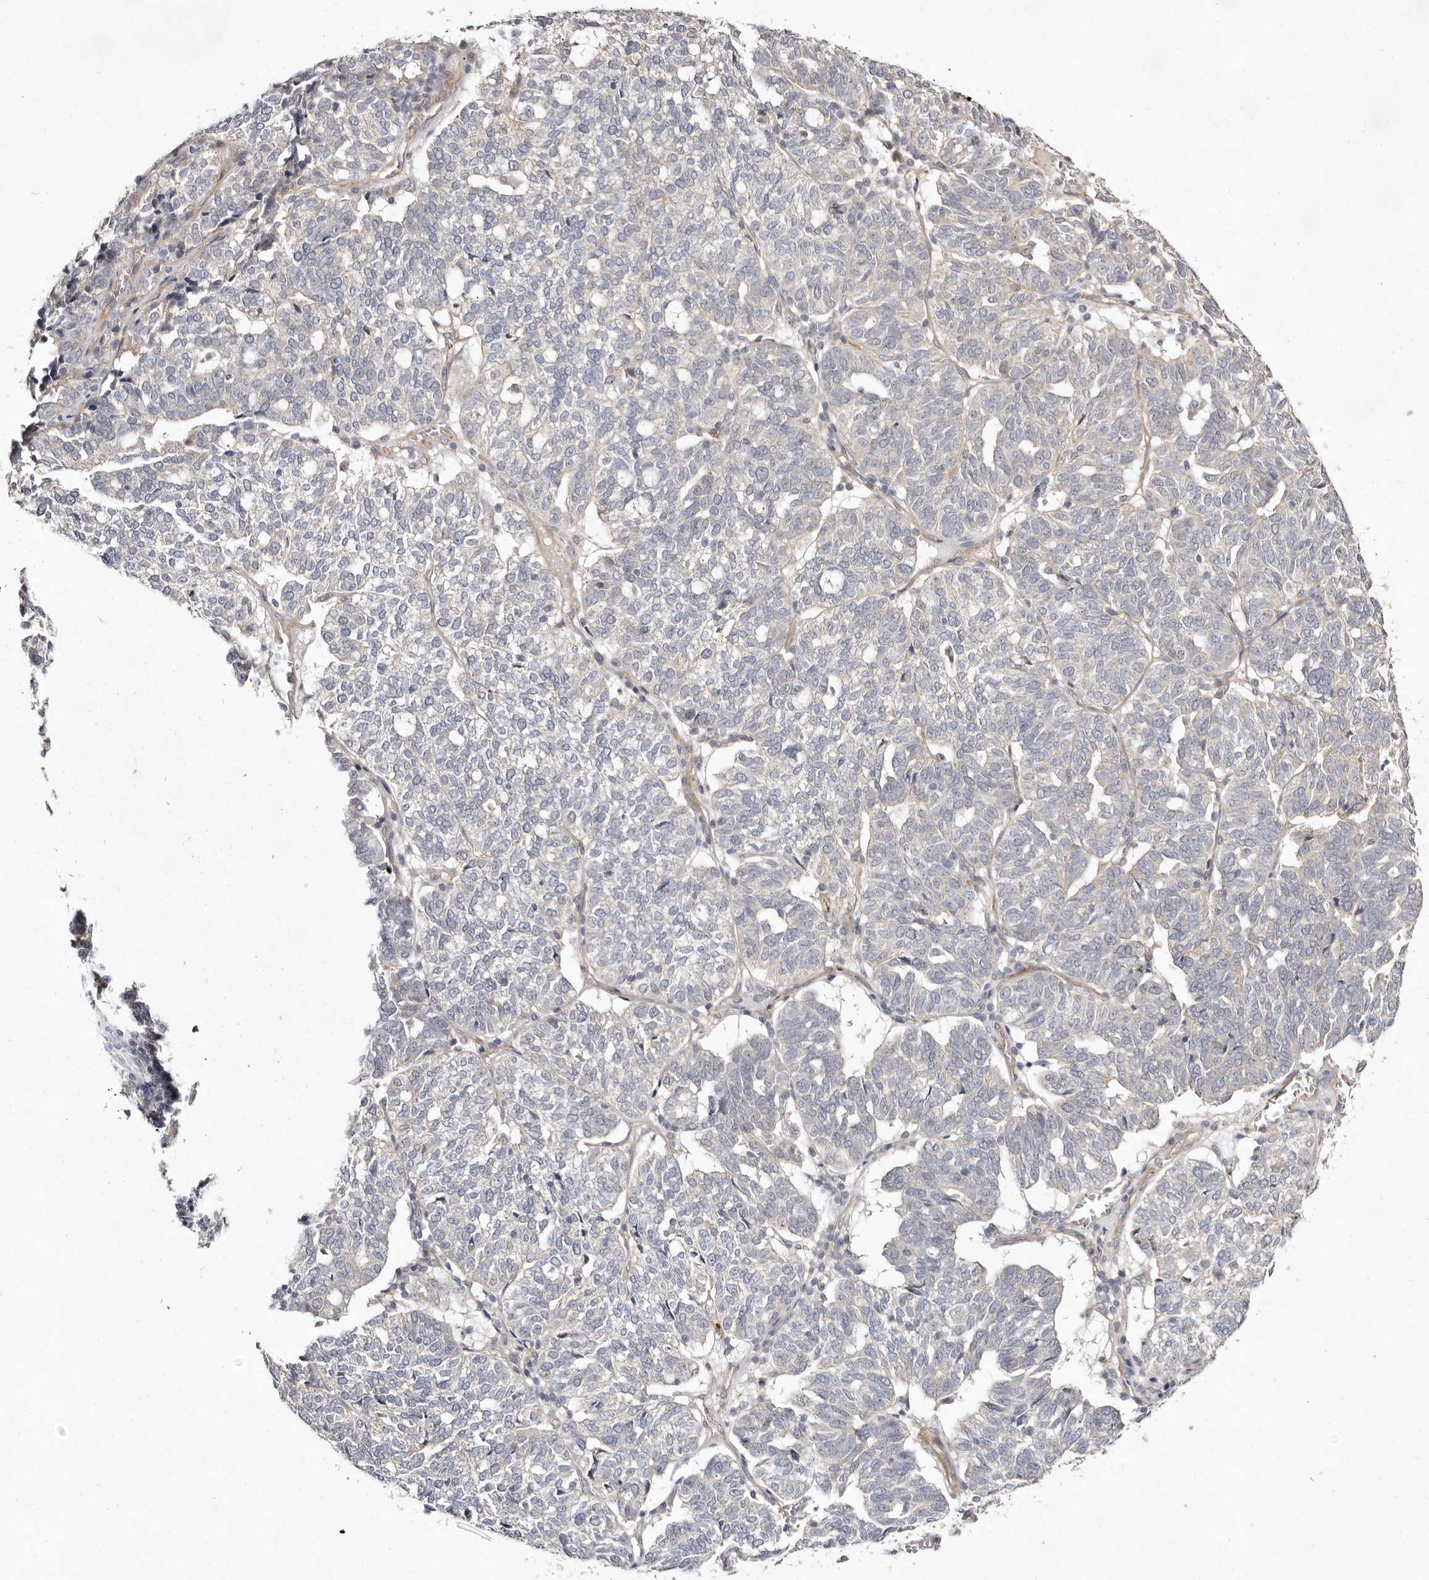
{"staining": {"intensity": "negative", "quantity": "none", "location": "none"}, "tissue": "ovarian cancer", "cell_type": "Tumor cells", "image_type": "cancer", "snomed": [{"axis": "morphology", "description": "Cystadenocarcinoma, serous, NOS"}, {"axis": "topography", "description": "Ovary"}], "caption": "DAB (3,3'-diaminobenzidine) immunohistochemical staining of human ovarian serous cystadenocarcinoma shows no significant expression in tumor cells. (DAB (3,3'-diaminobenzidine) immunohistochemistry (IHC), high magnification).", "gene": "MTMR11", "patient": {"sex": "female", "age": 59}}